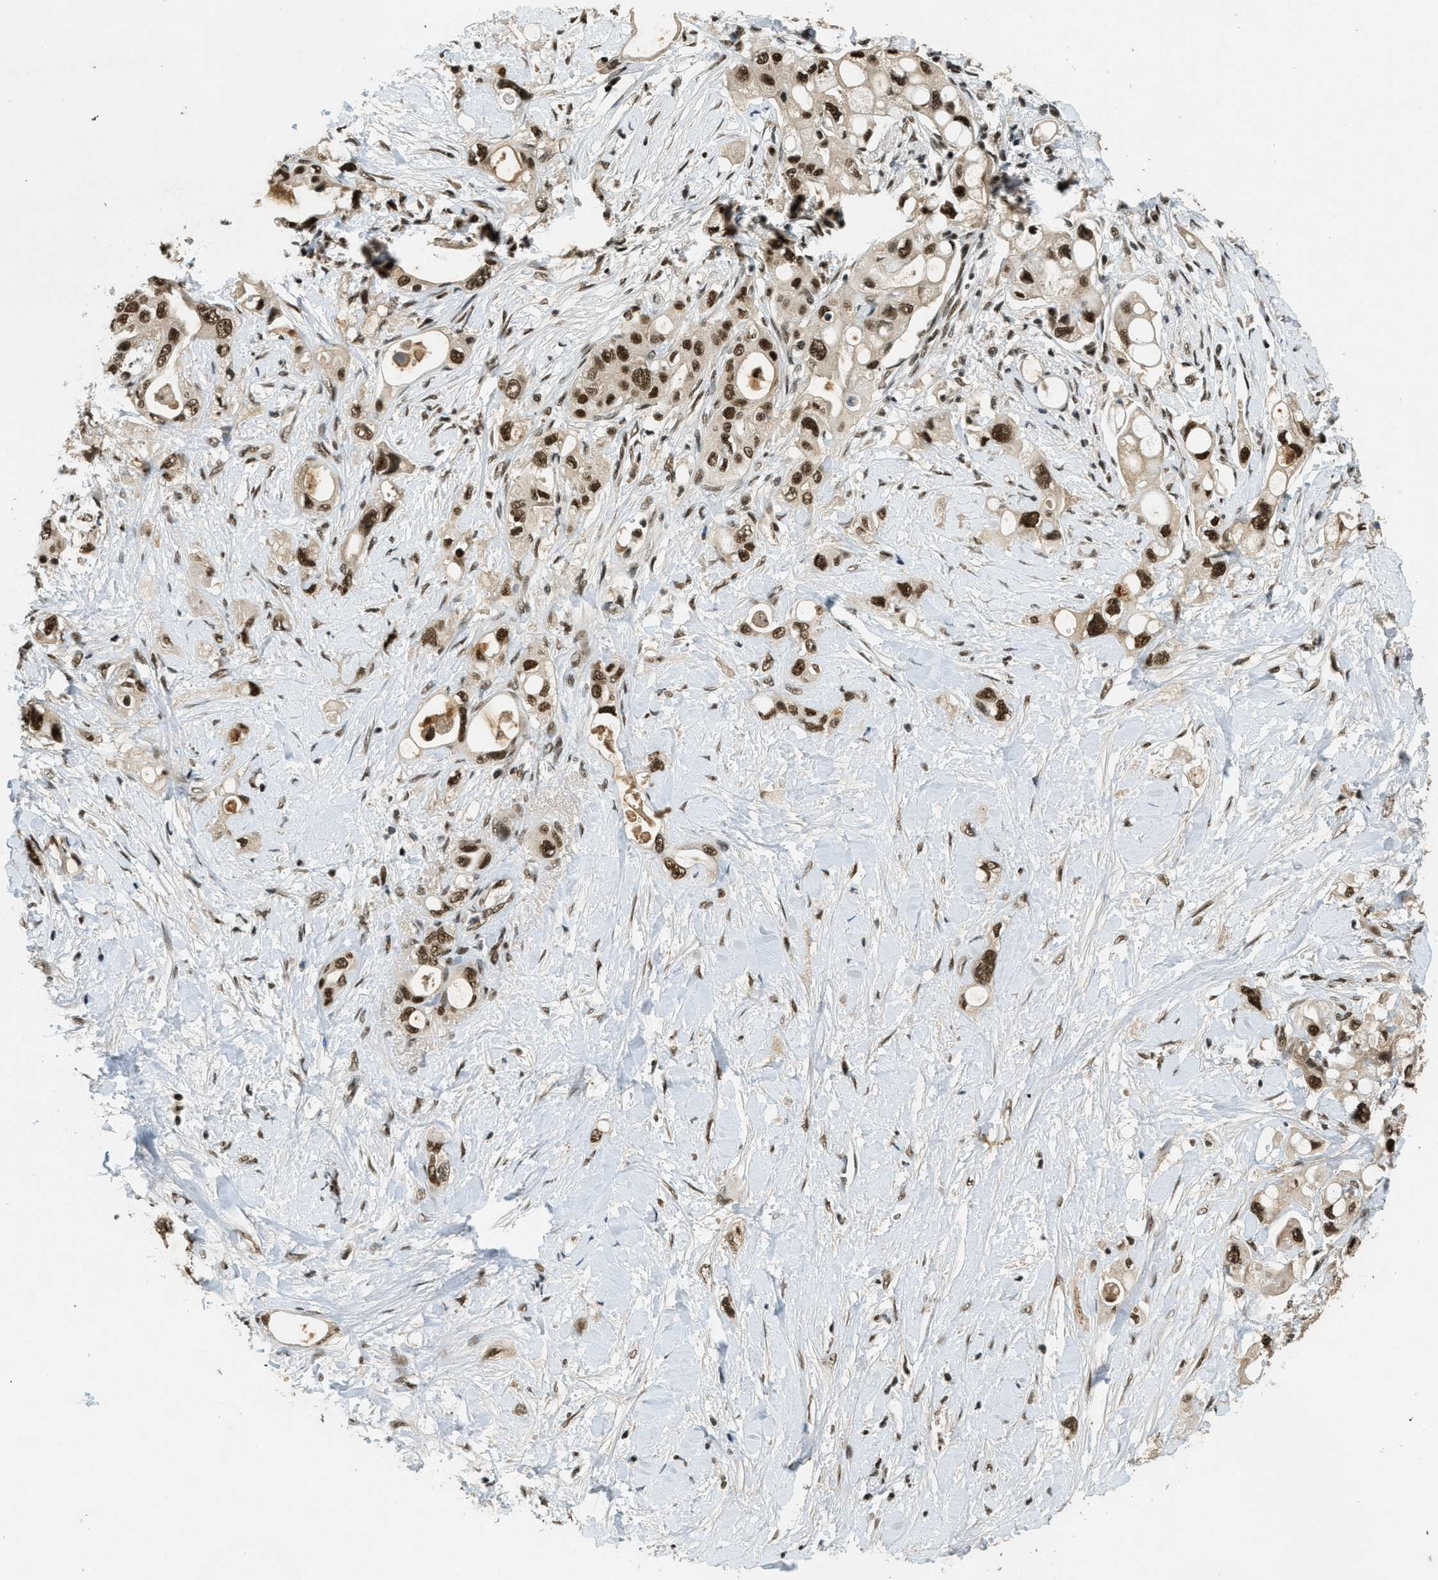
{"staining": {"intensity": "strong", "quantity": ">75%", "location": "nuclear"}, "tissue": "pancreatic cancer", "cell_type": "Tumor cells", "image_type": "cancer", "snomed": [{"axis": "morphology", "description": "Adenocarcinoma, NOS"}, {"axis": "topography", "description": "Pancreas"}], "caption": "Human pancreatic cancer stained with a brown dye displays strong nuclear positive staining in about >75% of tumor cells.", "gene": "ZNF148", "patient": {"sex": "female", "age": 56}}